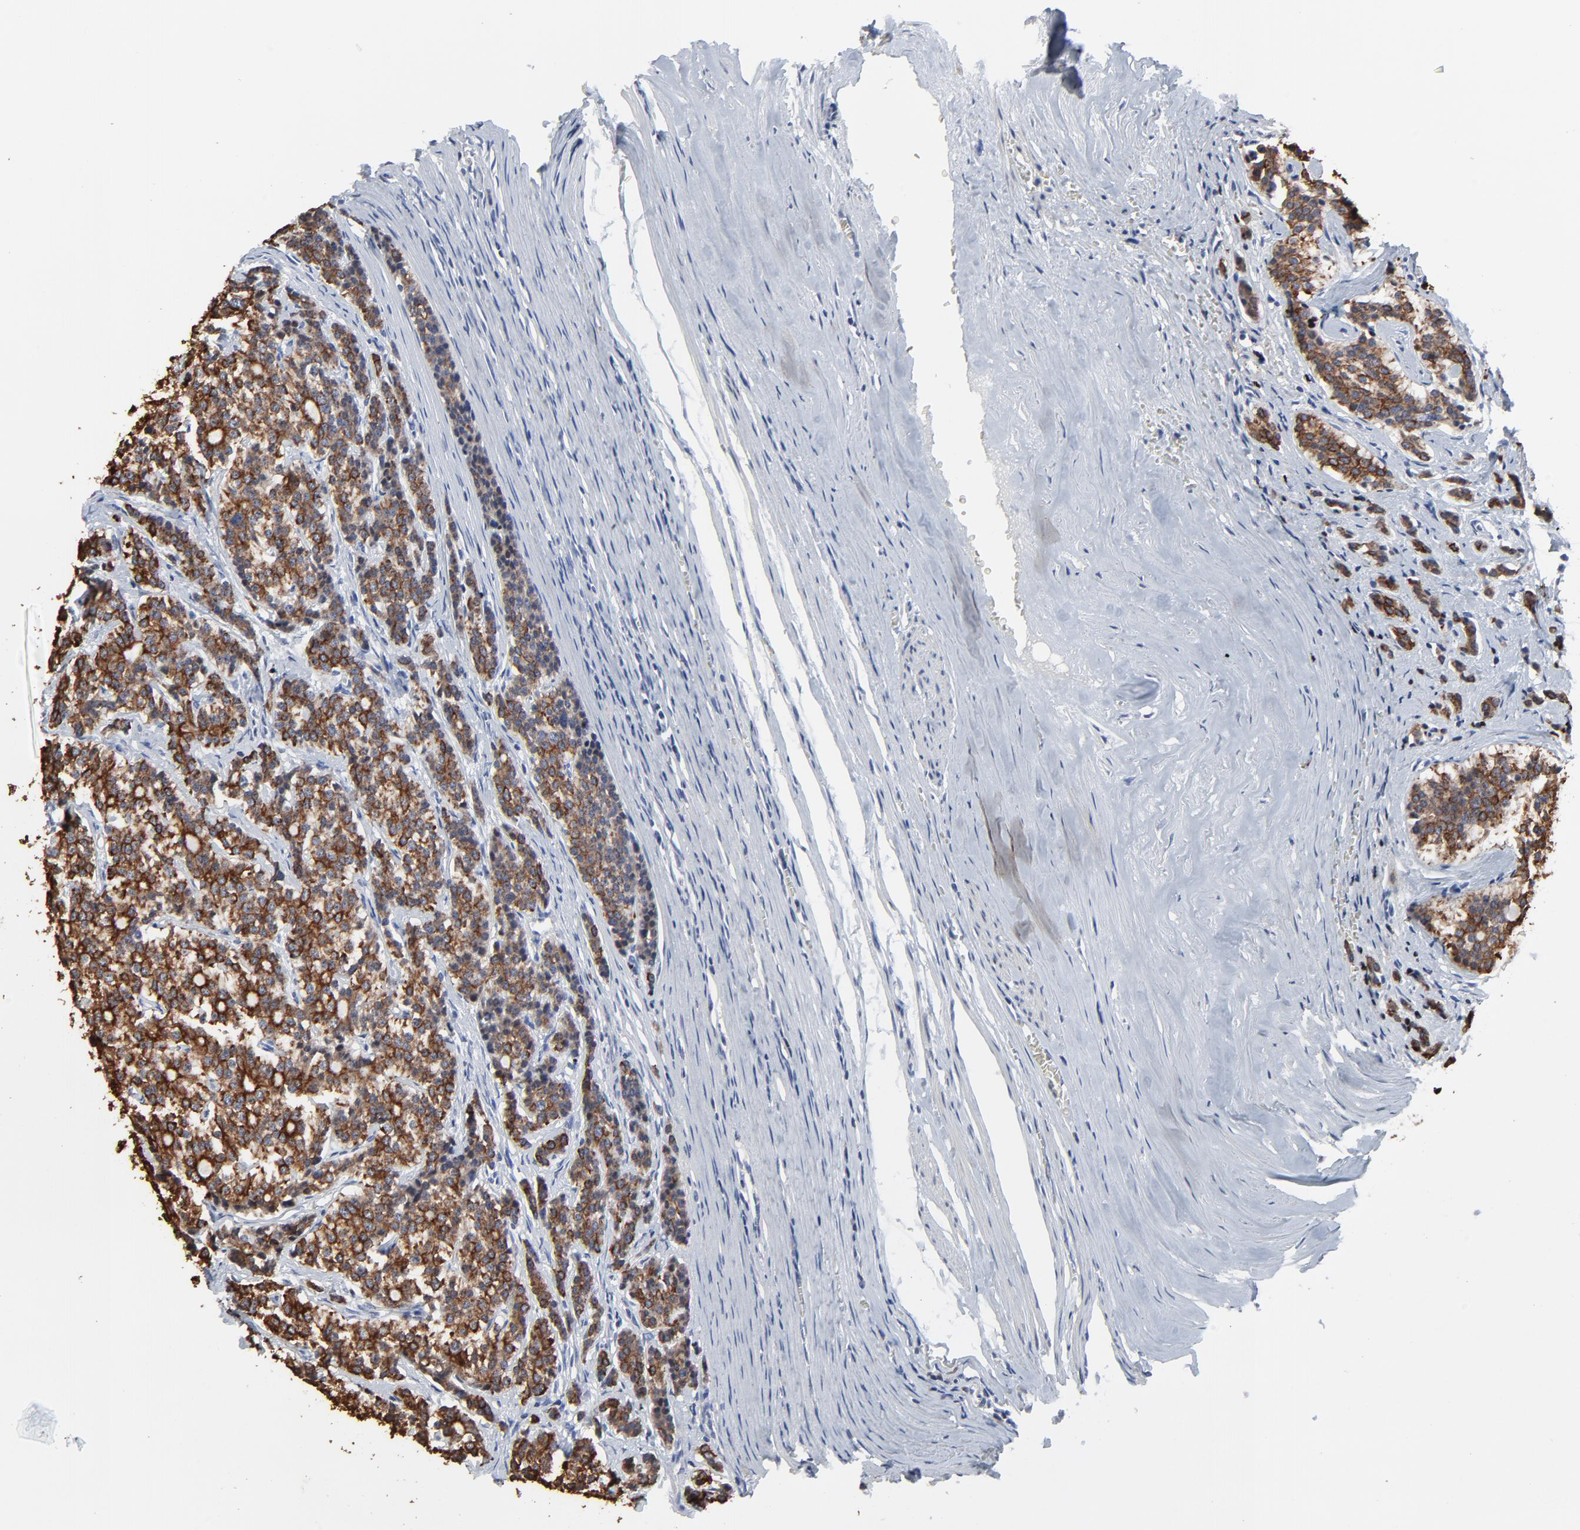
{"staining": {"intensity": "strong", "quantity": ">75%", "location": "cytoplasmic/membranous"}, "tissue": "carcinoid", "cell_type": "Tumor cells", "image_type": "cancer", "snomed": [{"axis": "morphology", "description": "Carcinoid, malignant, NOS"}, {"axis": "topography", "description": "Small intestine"}], "caption": "The immunohistochemical stain labels strong cytoplasmic/membranous expression in tumor cells of carcinoid tissue.", "gene": "LNX1", "patient": {"sex": "male", "age": 63}}